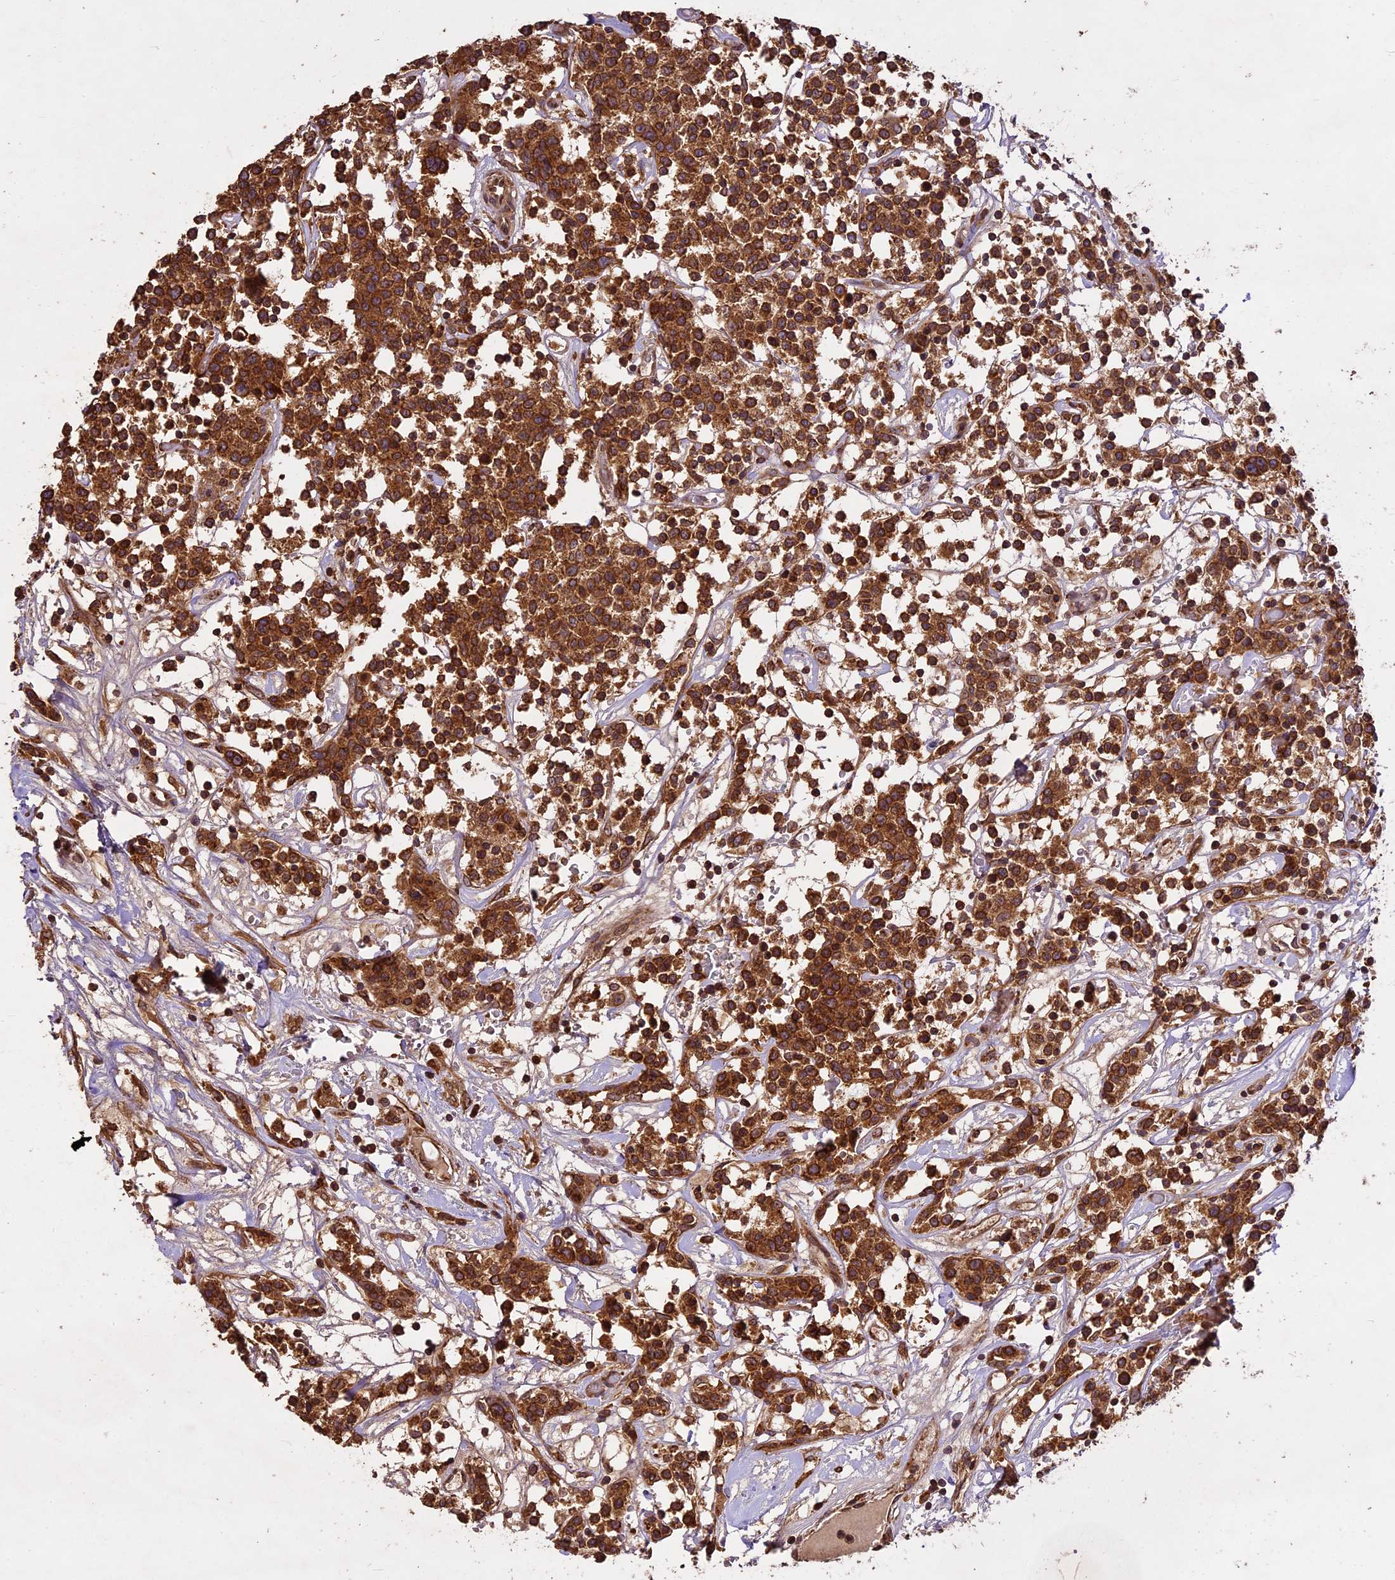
{"staining": {"intensity": "strong", "quantity": ">75%", "location": "cytoplasmic/membranous"}, "tissue": "lymphoma", "cell_type": "Tumor cells", "image_type": "cancer", "snomed": [{"axis": "morphology", "description": "Malignant lymphoma, non-Hodgkin's type, Low grade"}, {"axis": "topography", "description": "Small intestine"}], "caption": "Lymphoma stained with a protein marker demonstrates strong staining in tumor cells.", "gene": "BRAP", "patient": {"sex": "female", "age": 59}}